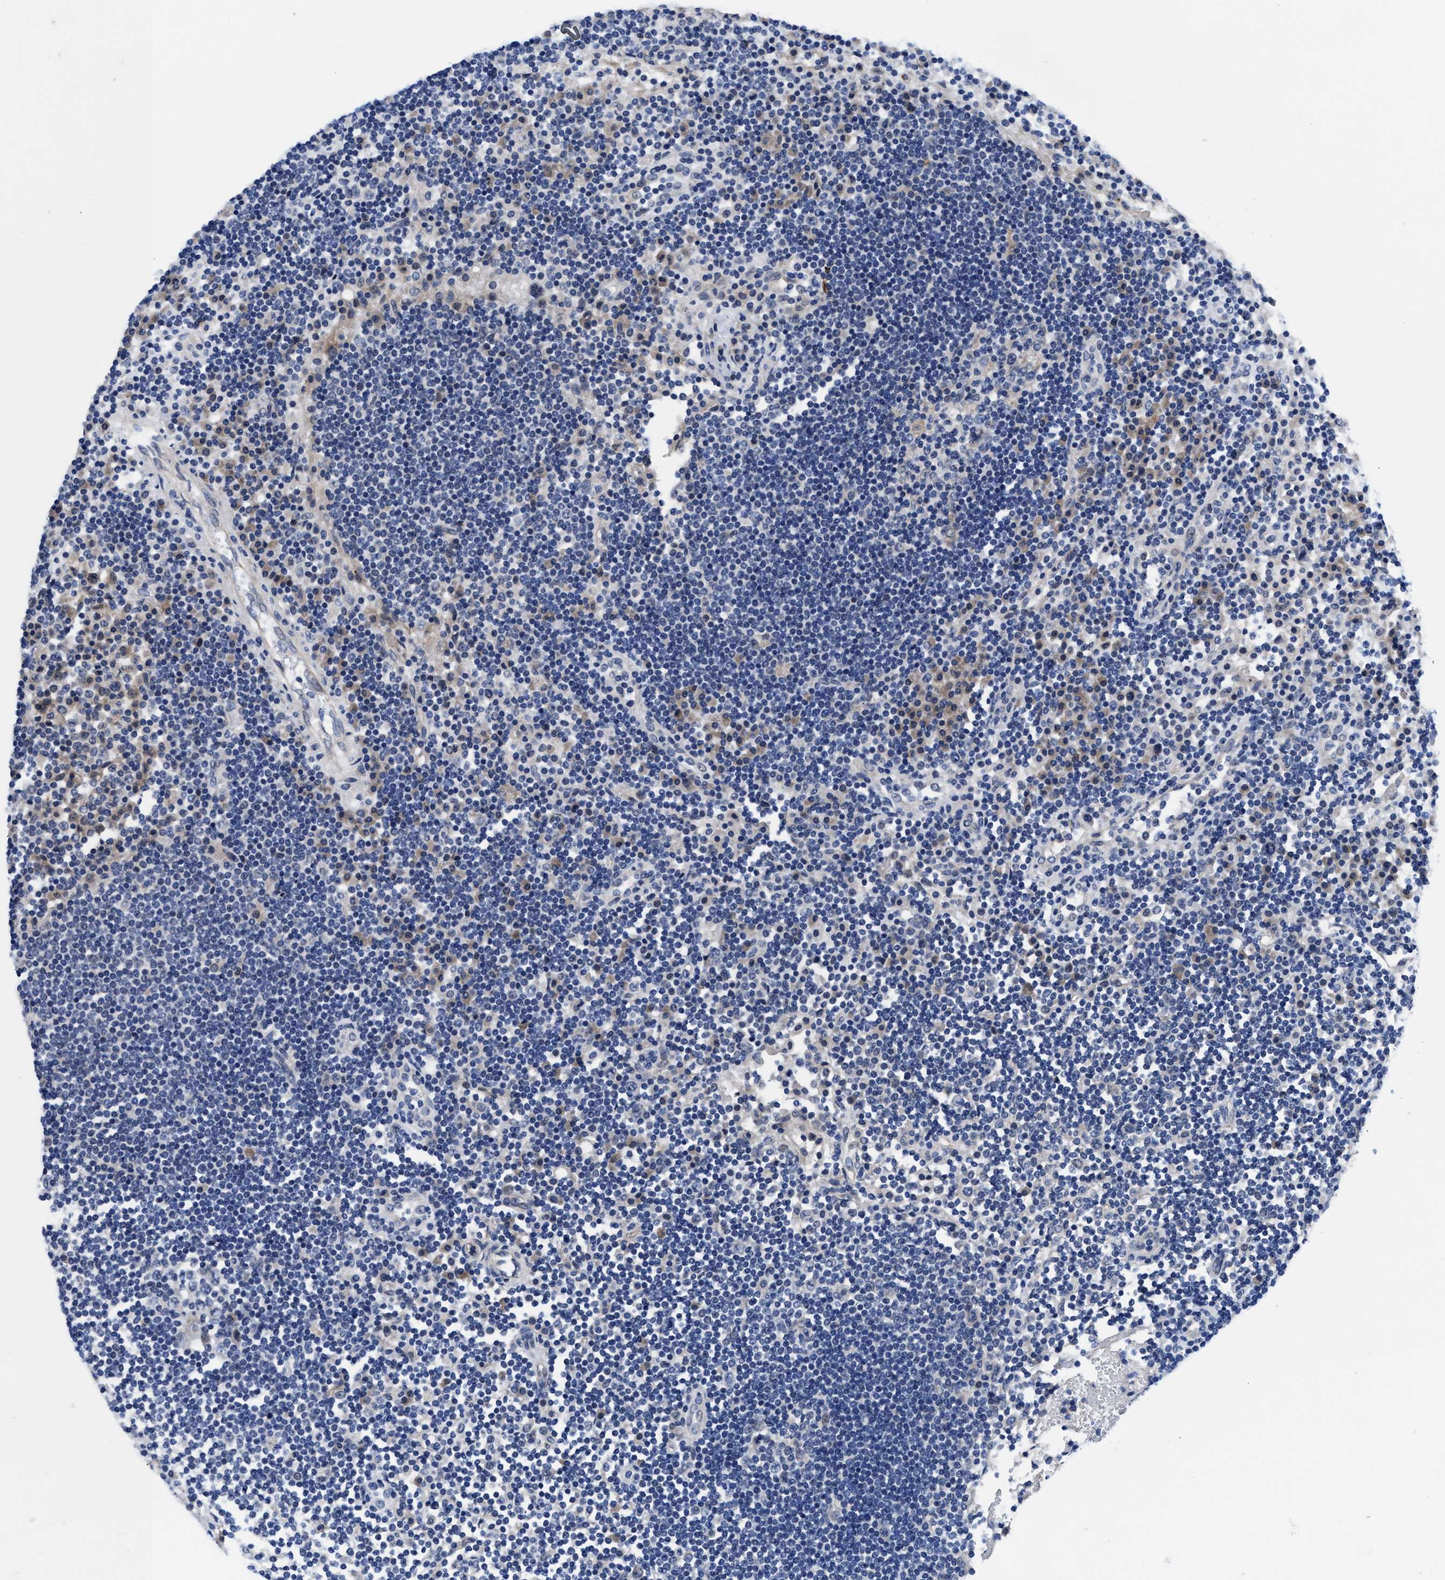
{"staining": {"intensity": "weak", "quantity": "<25%", "location": "cytoplasmic/membranous"}, "tissue": "lymph node", "cell_type": "Germinal center cells", "image_type": "normal", "snomed": [{"axis": "morphology", "description": "Normal tissue, NOS"}, {"axis": "topography", "description": "Lymph node"}], "caption": "The immunohistochemistry (IHC) image has no significant expression in germinal center cells of lymph node.", "gene": "DHRS13", "patient": {"sex": "female", "age": 53}}